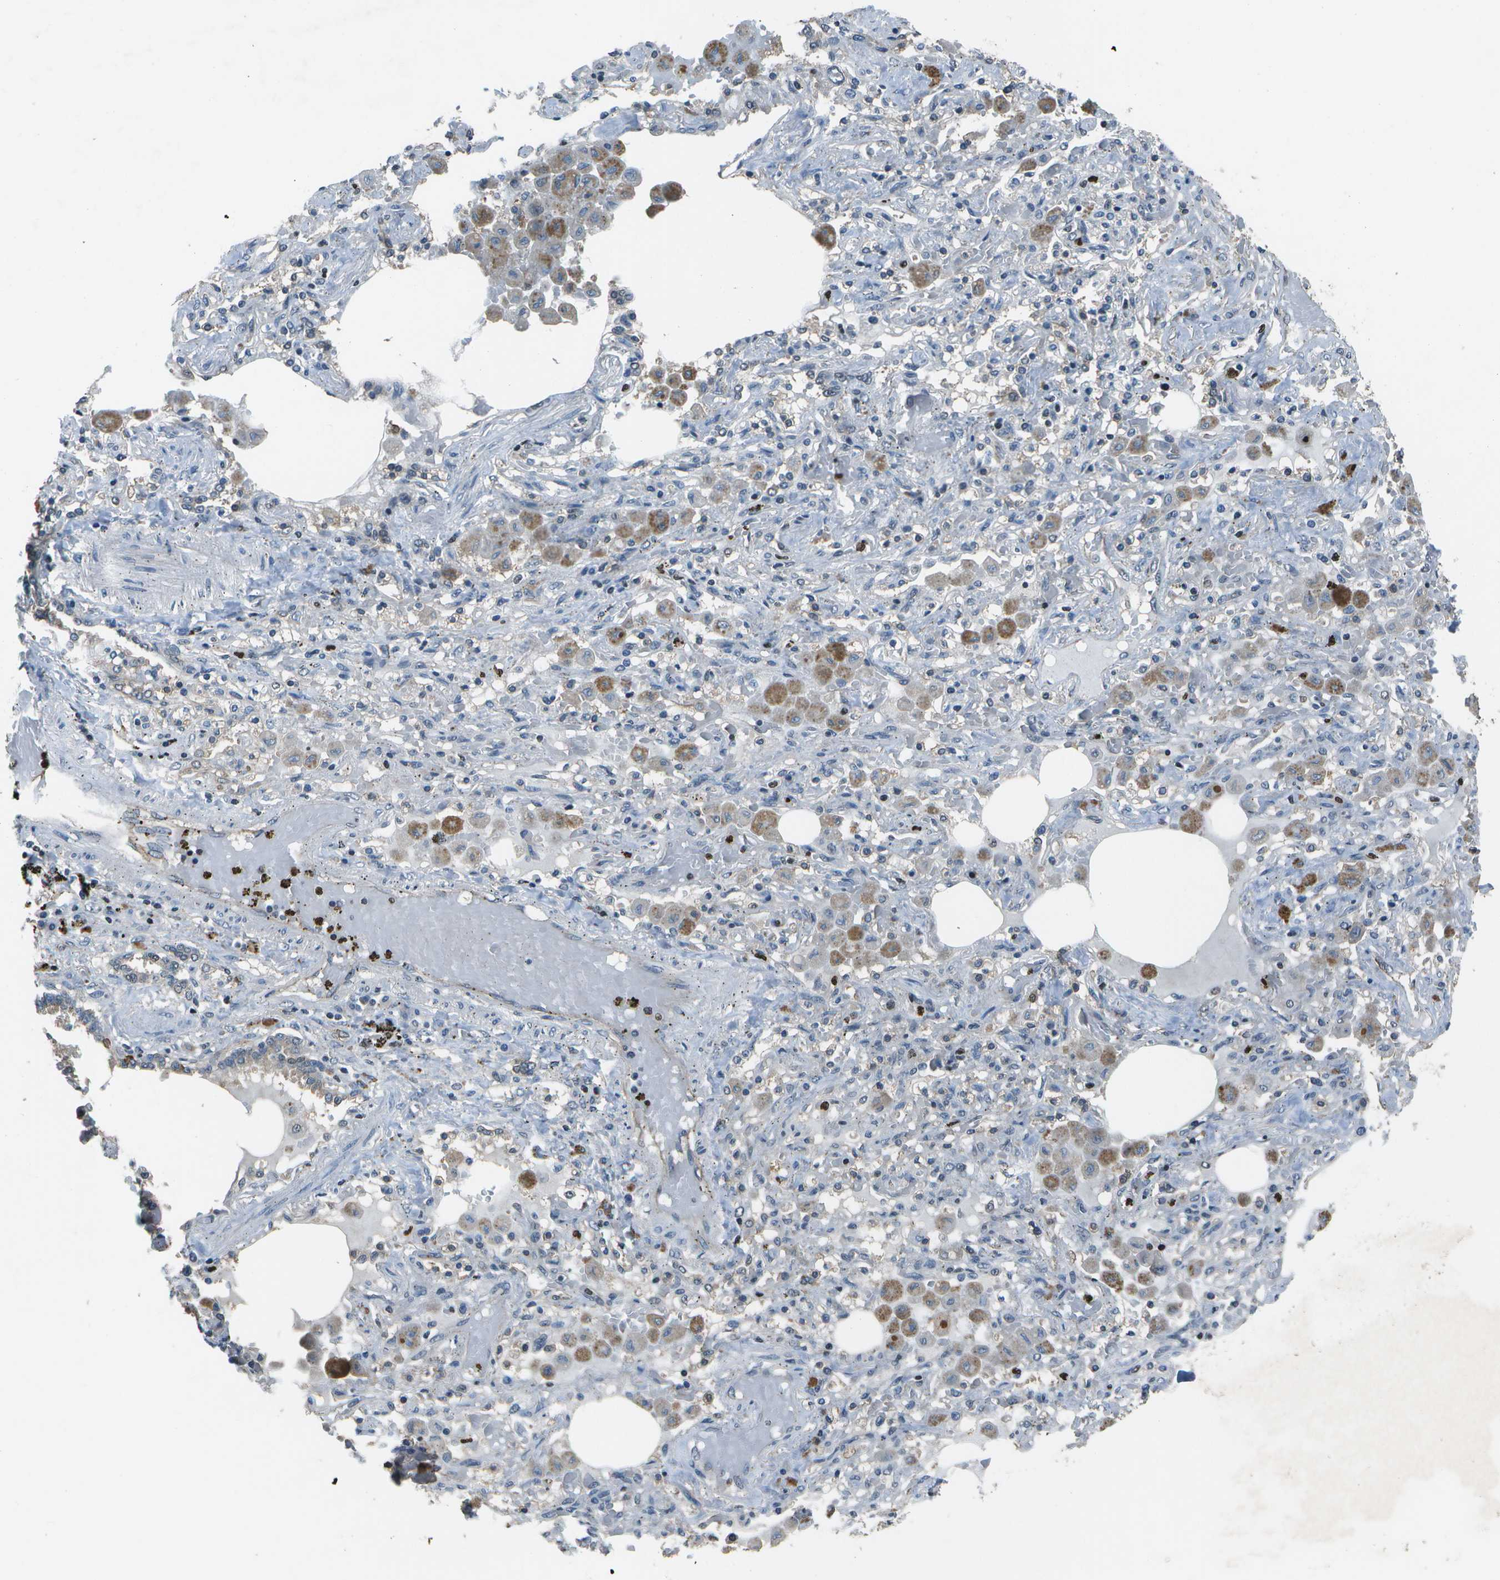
{"staining": {"intensity": "negative", "quantity": "none", "location": "none"}, "tissue": "lung cancer", "cell_type": "Tumor cells", "image_type": "cancer", "snomed": [{"axis": "morphology", "description": "Squamous cell carcinoma, NOS"}, {"axis": "topography", "description": "Lung"}], "caption": "A photomicrograph of lung squamous cell carcinoma stained for a protein reveals no brown staining in tumor cells.", "gene": "PDLIM1", "patient": {"sex": "female", "age": 47}}